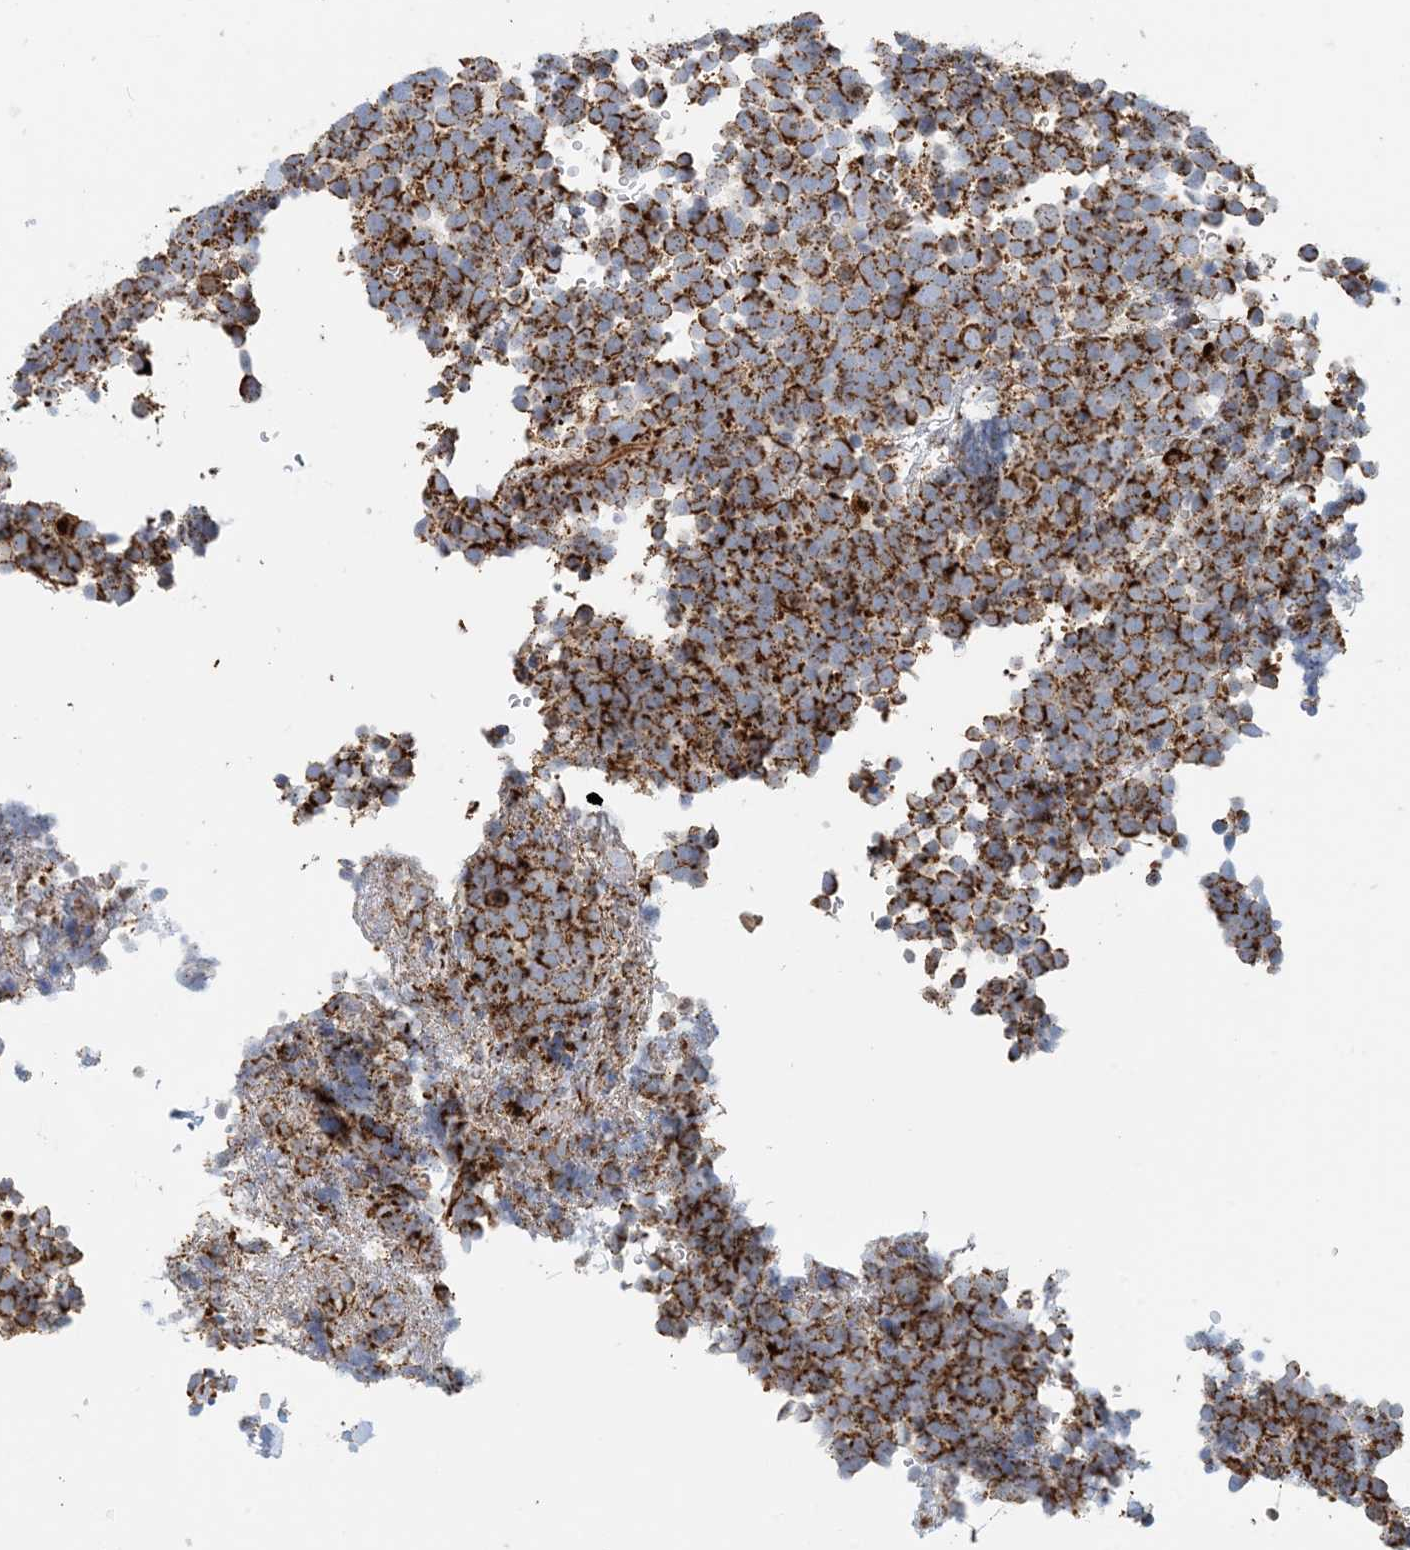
{"staining": {"intensity": "strong", "quantity": ">75%", "location": "cytoplasmic/membranous"}, "tissue": "urothelial cancer", "cell_type": "Tumor cells", "image_type": "cancer", "snomed": [{"axis": "morphology", "description": "Urothelial carcinoma, High grade"}, {"axis": "topography", "description": "Urinary bladder"}], "caption": "DAB (3,3'-diaminobenzidine) immunohistochemical staining of urothelial cancer displays strong cytoplasmic/membranous protein expression in approximately >75% of tumor cells.", "gene": "COA3", "patient": {"sex": "female", "age": 82}}